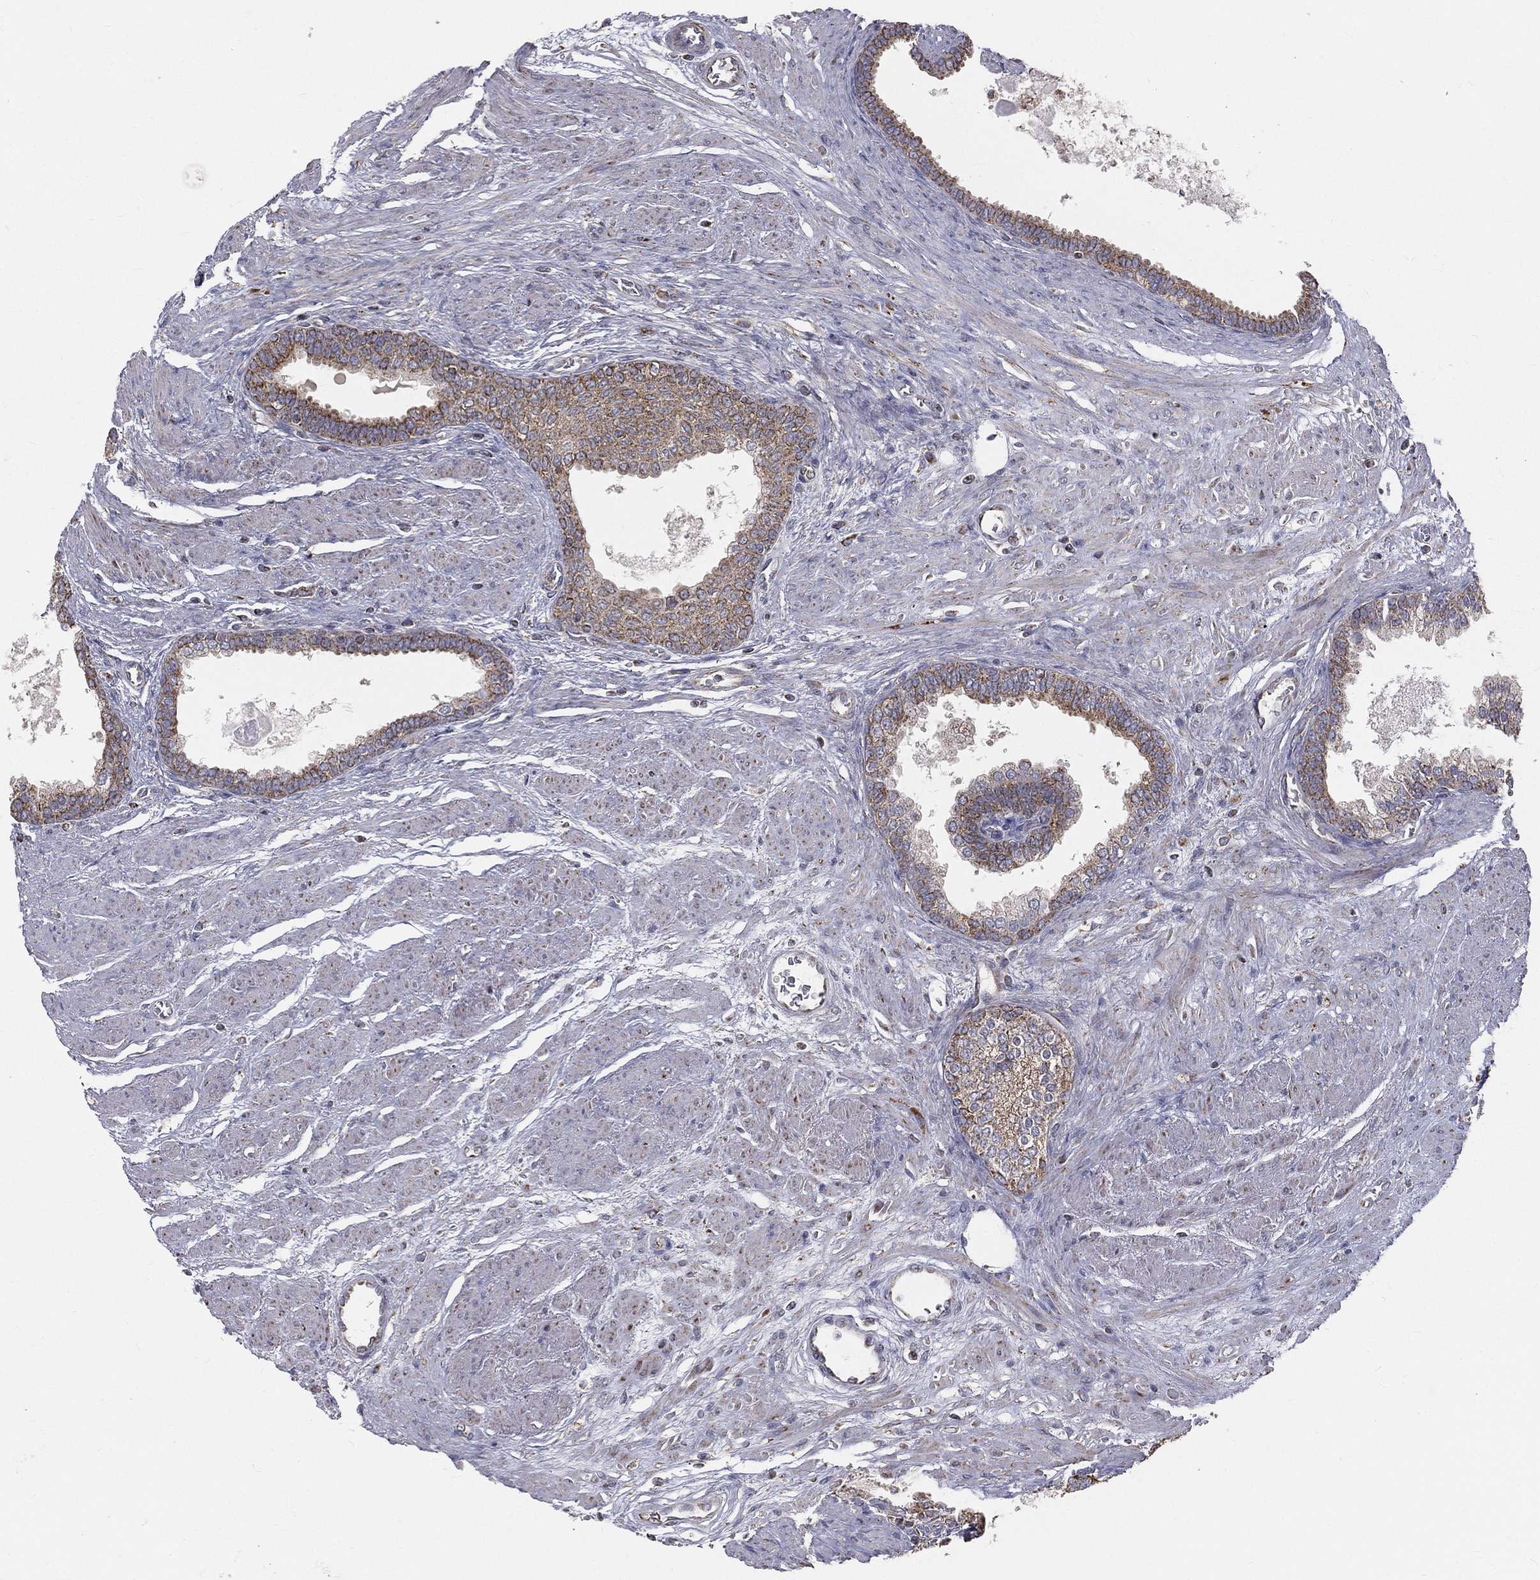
{"staining": {"intensity": "moderate", "quantity": ">75%", "location": "cytoplasmic/membranous"}, "tissue": "prostate cancer", "cell_type": "Tumor cells", "image_type": "cancer", "snomed": [{"axis": "morphology", "description": "Adenocarcinoma, NOS"}, {"axis": "topography", "description": "Prostate and seminal vesicle, NOS"}, {"axis": "topography", "description": "Prostate"}], "caption": "DAB immunohistochemical staining of human prostate cancer (adenocarcinoma) reveals moderate cytoplasmic/membranous protein positivity in about >75% of tumor cells. The staining was performed using DAB (3,3'-diaminobenzidine) to visualize the protein expression in brown, while the nuclei were stained in blue with hematoxylin (Magnification: 20x).", "gene": "HADH", "patient": {"sex": "male", "age": 62}}